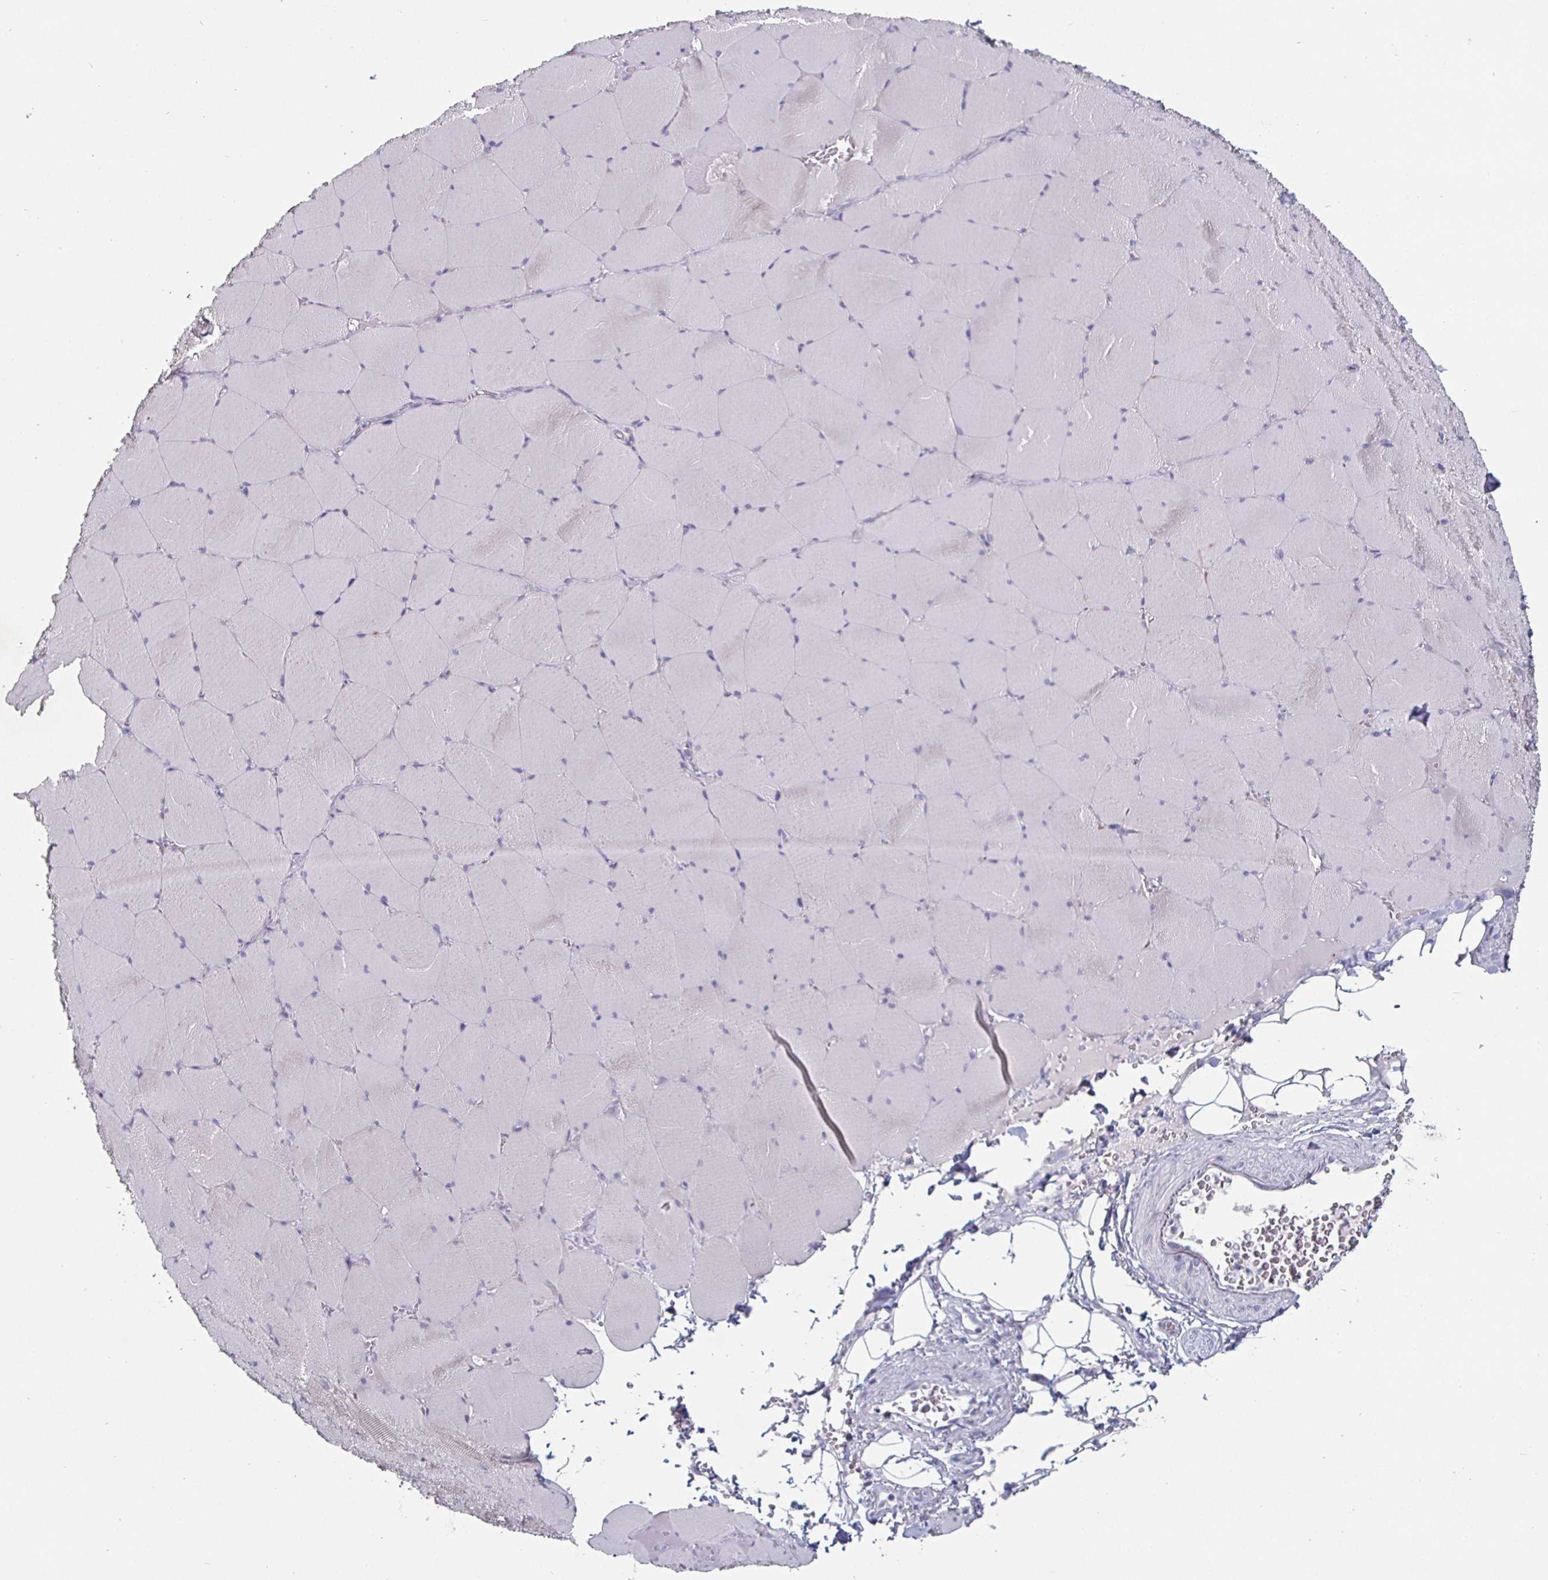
{"staining": {"intensity": "negative", "quantity": "none", "location": "none"}, "tissue": "skeletal muscle", "cell_type": "Myocytes", "image_type": "normal", "snomed": [{"axis": "morphology", "description": "Normal tissue, NOS"}, {"axis": "topography", "description": "Skeletal muscle"}, {"axis": "topography", "description": "Head-Neck"}], "caption": "A histopathology image of human skeletal muscle is negative for staining in myocytes. The staining is performed using DAB (3,3'-diaminobenzidine) brown chromogen with nuclei counter-stained in using hematoxylin.", "gene": "ENPP1", "patient": {"sex": "male", "age": 66}}